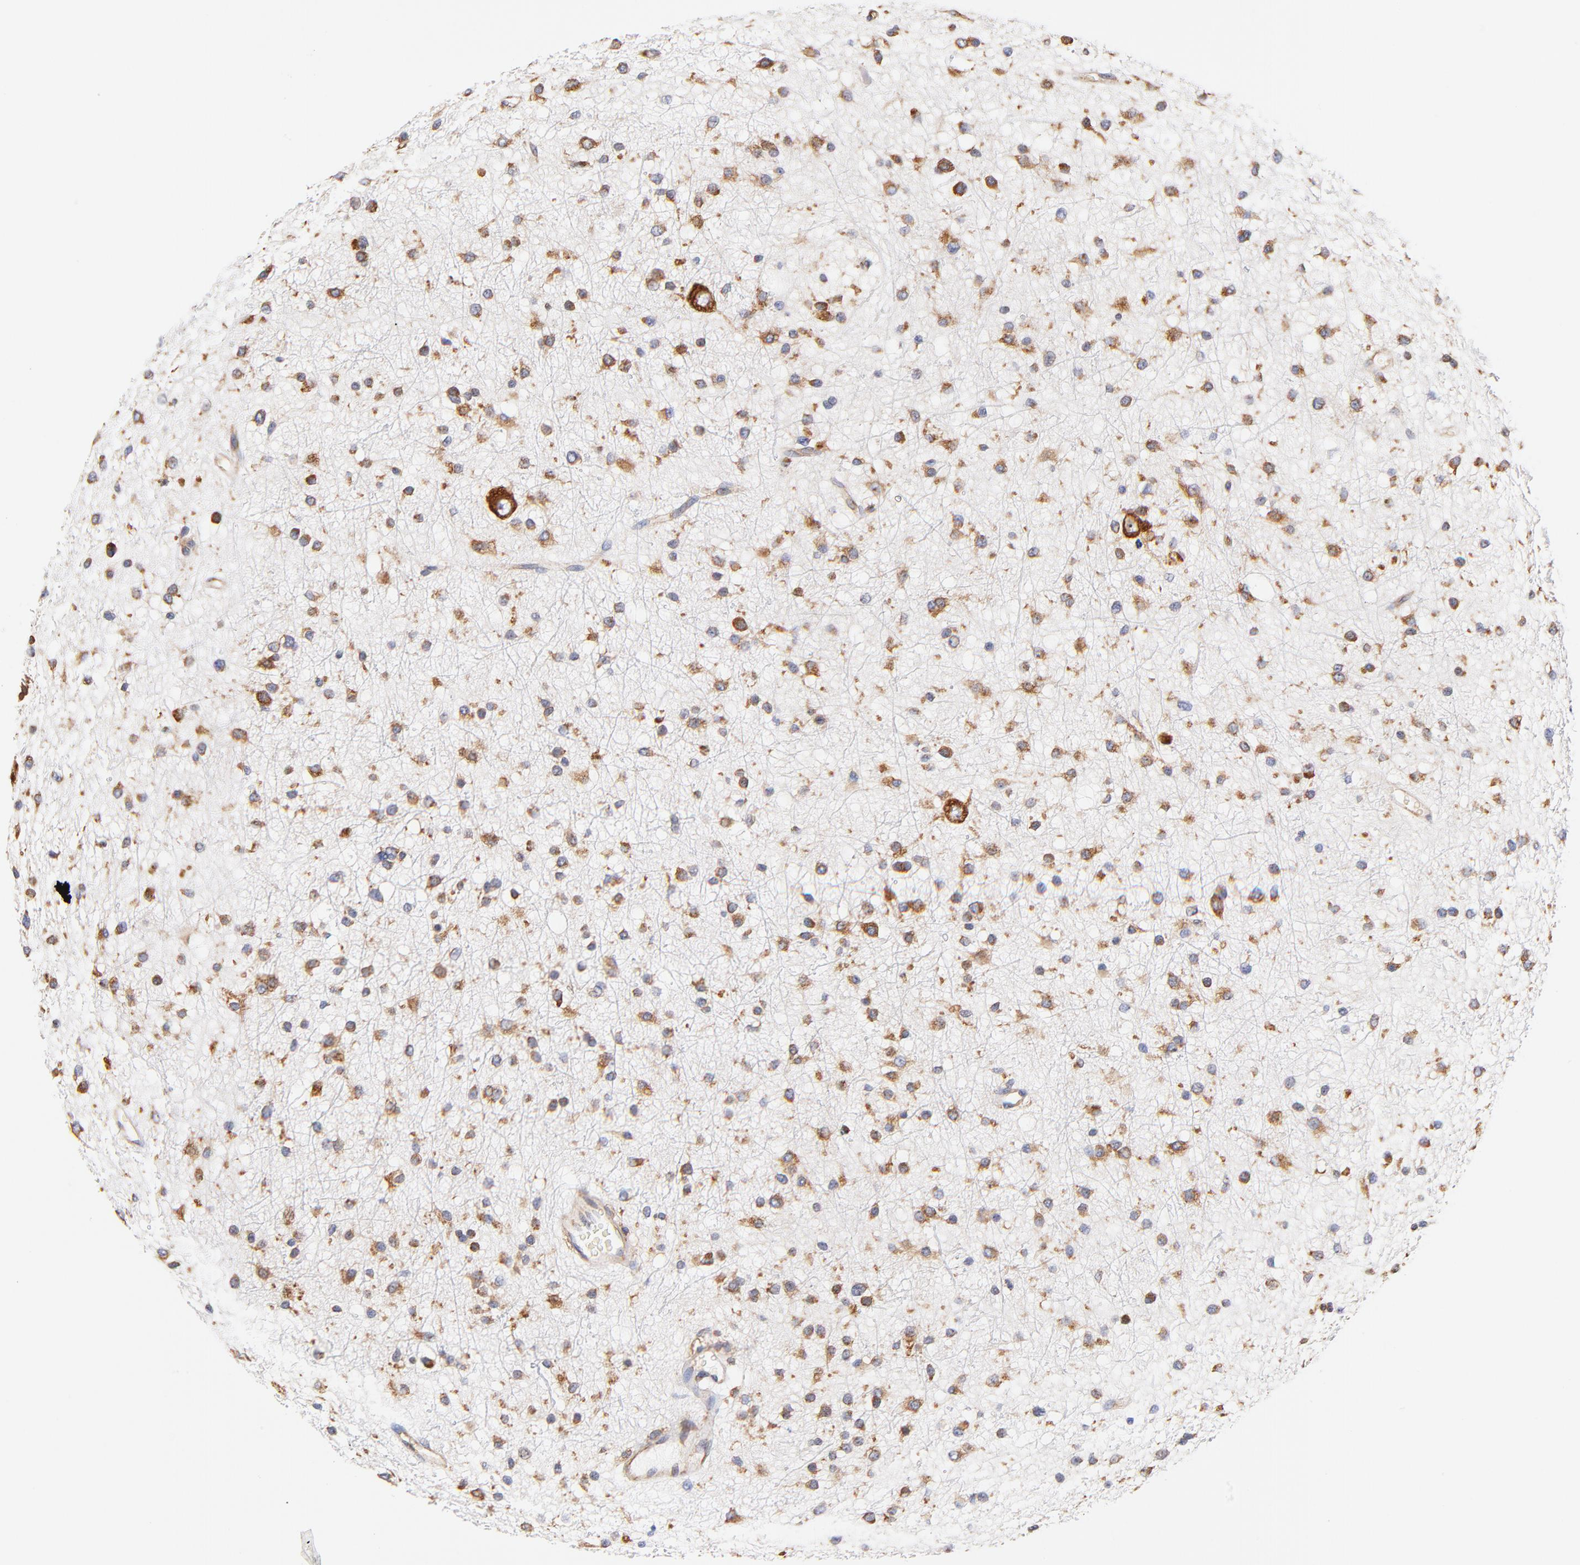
{"staining": {"intensity": "moderate", "quantity": "25%-75%", "location": "cytoplasmic/membranous"}, "tissue": "glioma", "cell_type": "Tumor cells", "image_type": "cancer", "snomed": [{"axis": "morphology", "description": "Glioma, malignant, Low grade"}, {"axis": "topography", "description": "Brain"}], "caption": "A brown stain shows moderate cytoplasmic/membranous positivity of a protein in glioma tumor cells. The staining is performed using DAB (3,3'-diaminobenzidine) brown chromogen to label protein expression. The nuclei are counter-stained blue using hematoxylin.", "gene": "RPL27", "patient": {"sex": "female", "age": 36}}